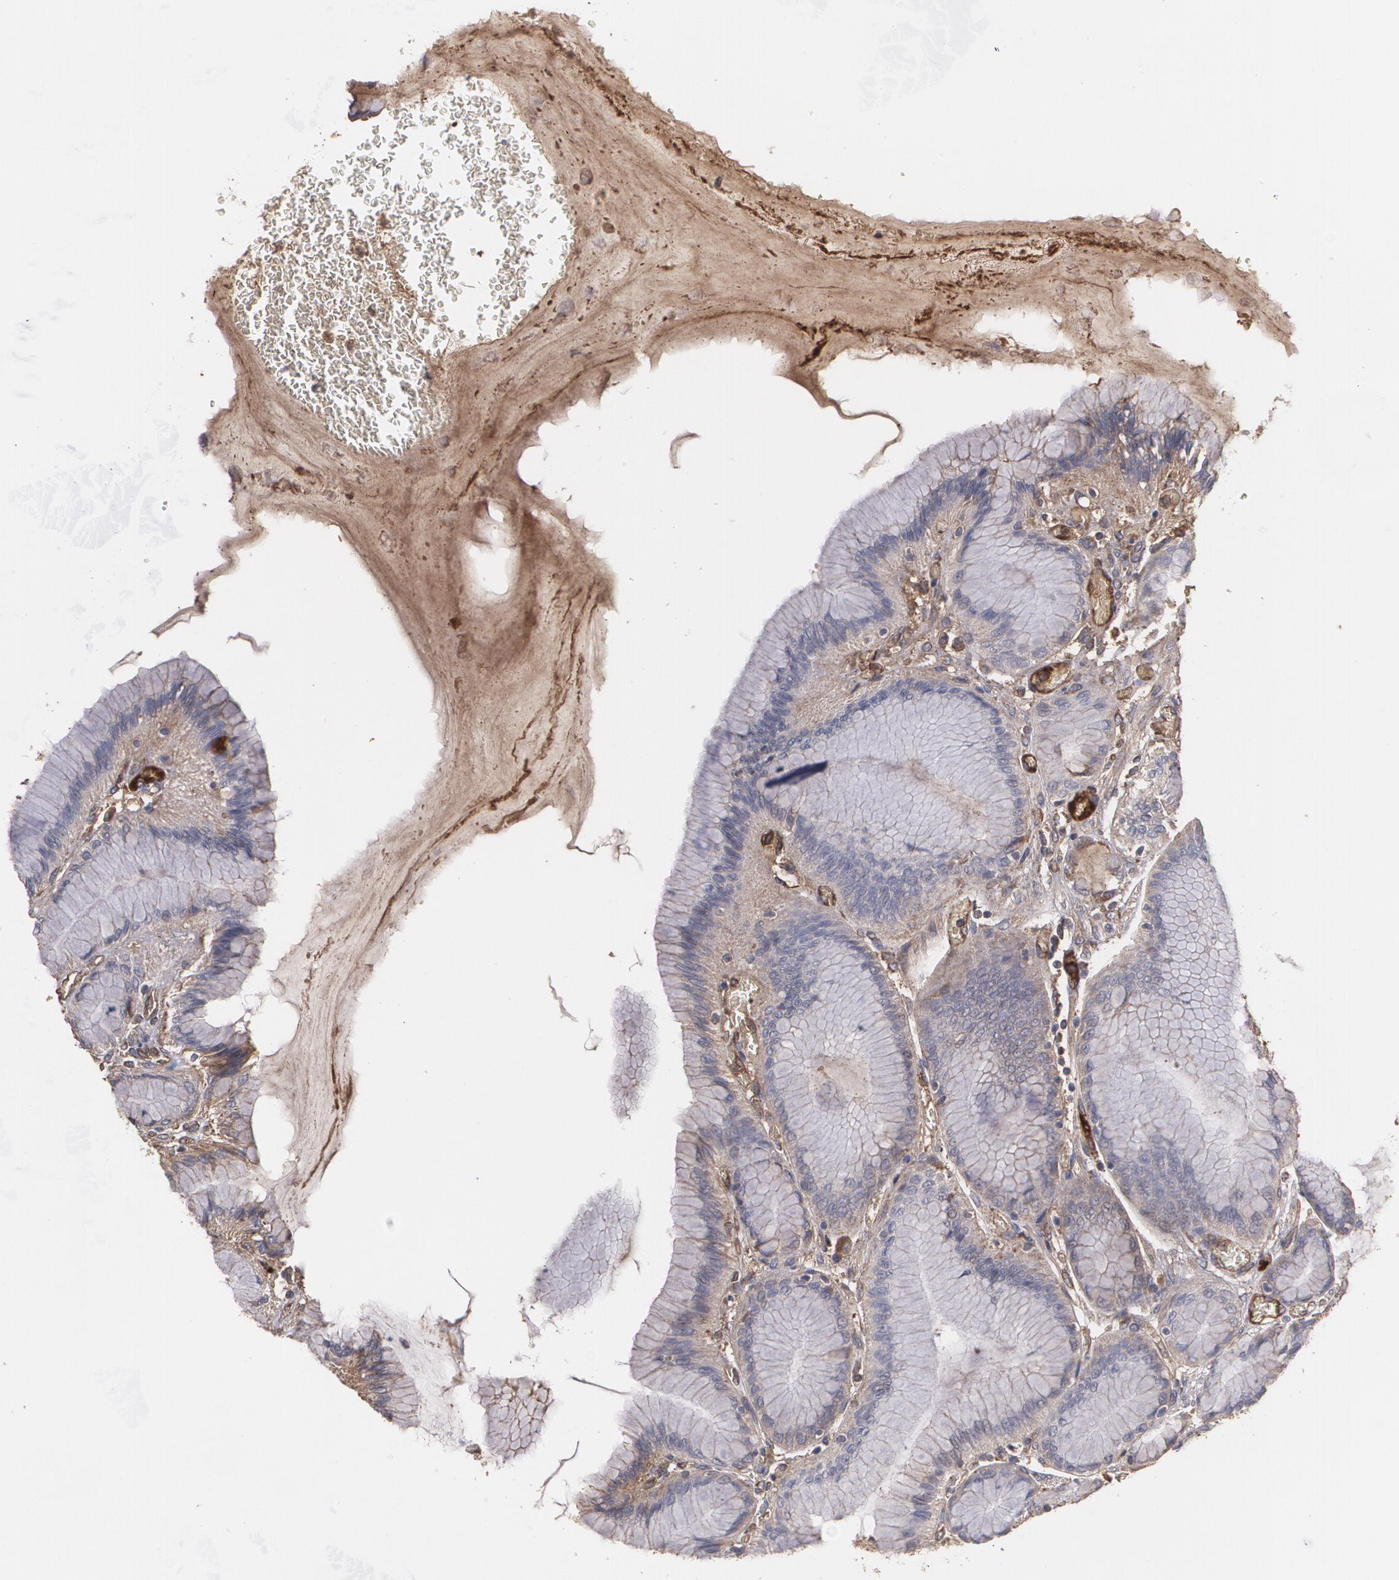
{"staining": {"intensity": "moderate", "quantity": ">75%", "location": "cytoplasmic/membranous"}, "tissue": "stomach", "cell_type": "Glandular cells", "image_type": "normal", "snomed": [{"axis": "morphology", "description": "Normal tissue, NOS"}, {"axis": "morphology", "description": "Adenocarcinoma, NOS"}, {"axis": "topography", "description": "Stomach"}, {"axis": "topography", "description": "Stomach, lower"}], "caption": "Stomach stained with DAB immunohistochemistry reveals medium levels of moderate cytoplasmic/membranous expression in approximately >75% of glandular cells. (brown staining indicates protein expression, while blue staining denotes nuclei).", "gene": "PON1", "patient": {"sex": "female", "age": 65}}